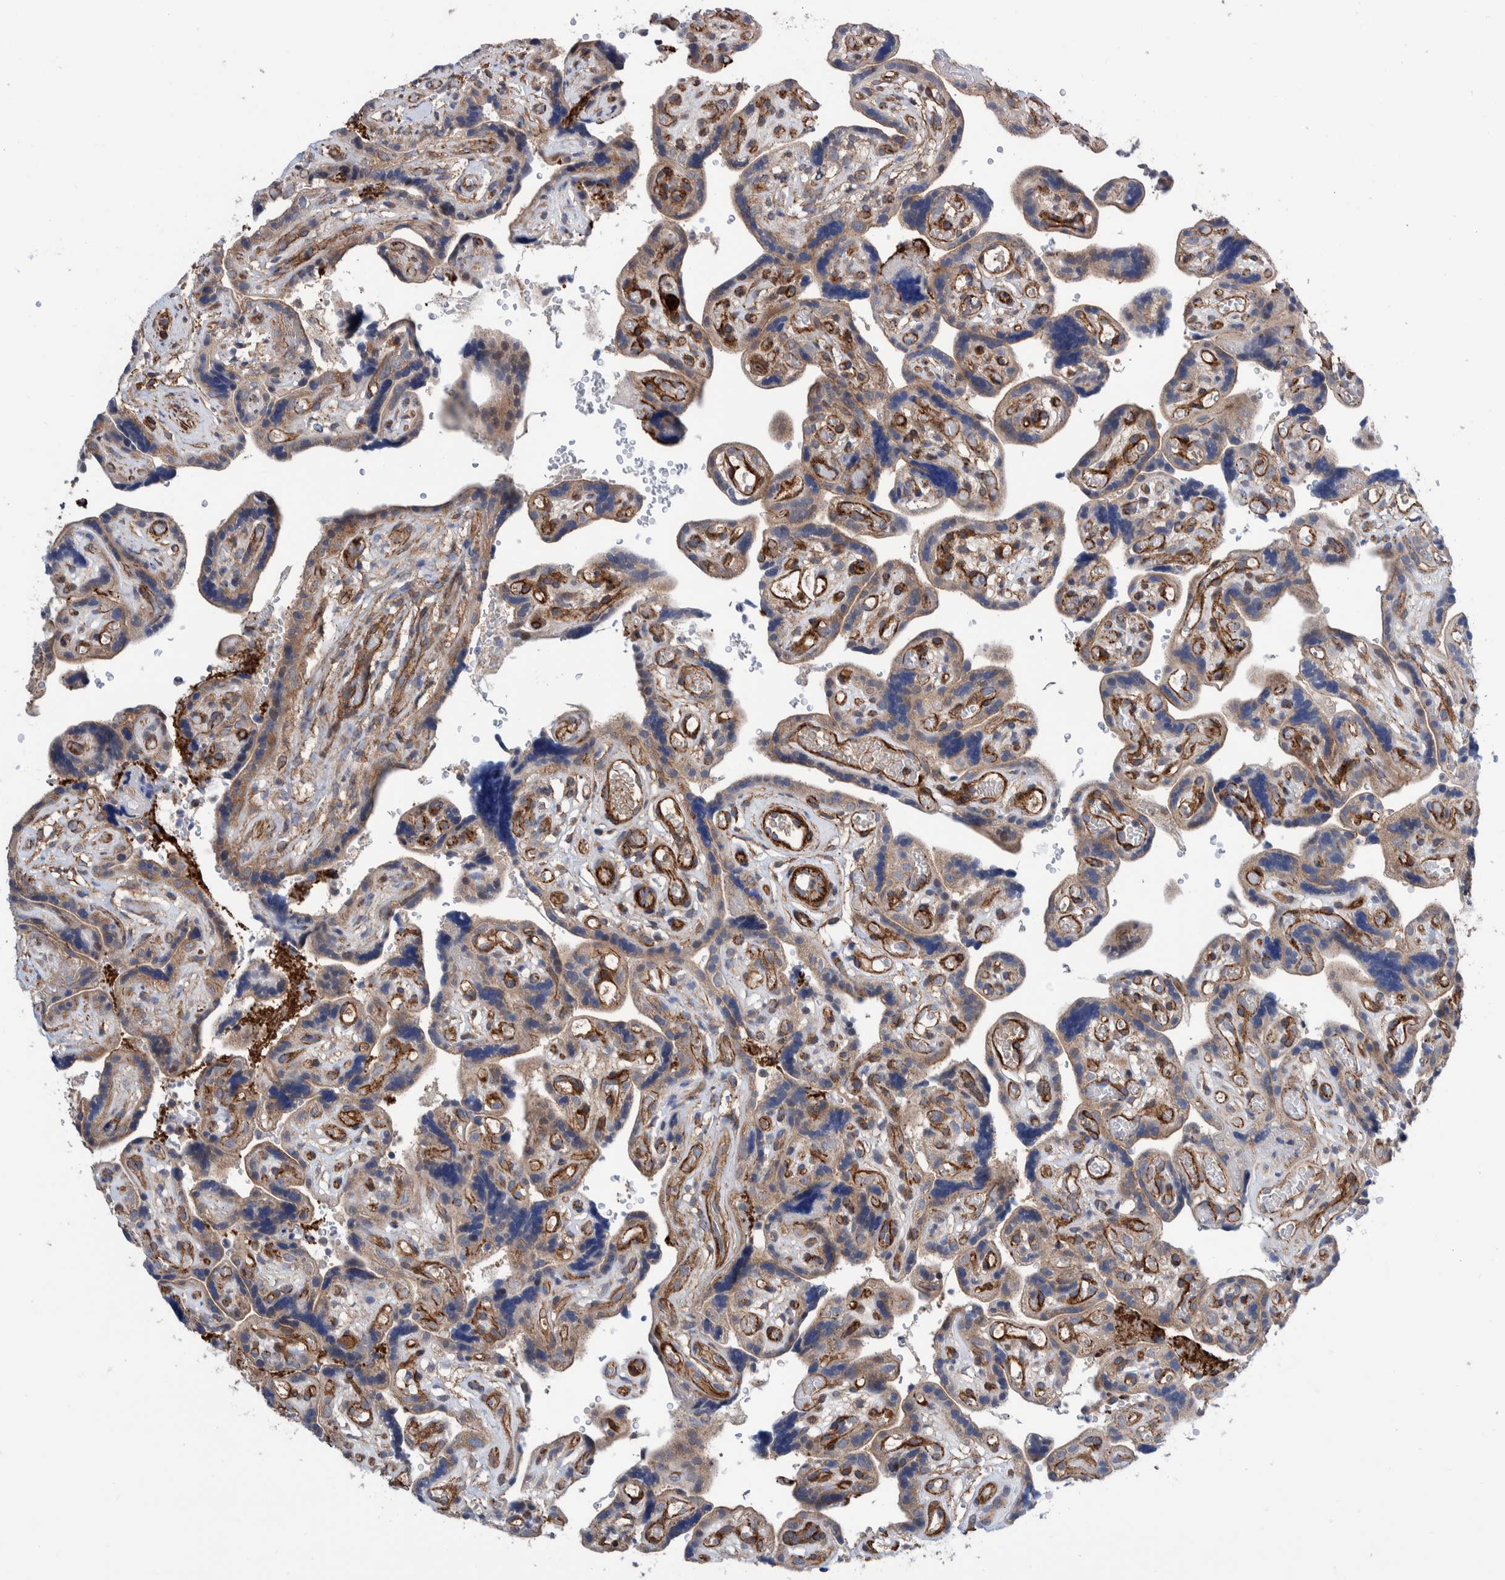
{"staining": {"intensity": "weak", "quantity": ">75%", "location": "cytoplasmic/membranous"}, "tissue": "placenta", "cell_type": "Decidual cells", "image_type": "normal", "snomed": [{"axis": "morphology", "description": "Normal tissue, NOS"}, {"axis": "topography", "description": "Placenta"}], "caption": "Brown immunohistochemical staining in benign placenta shows weak cytoplasmic/membranous expression in approximately >75% of decidual cells.", "gene": "ENSG00000262660", "patient": {"sex": "female", "age": 30}}